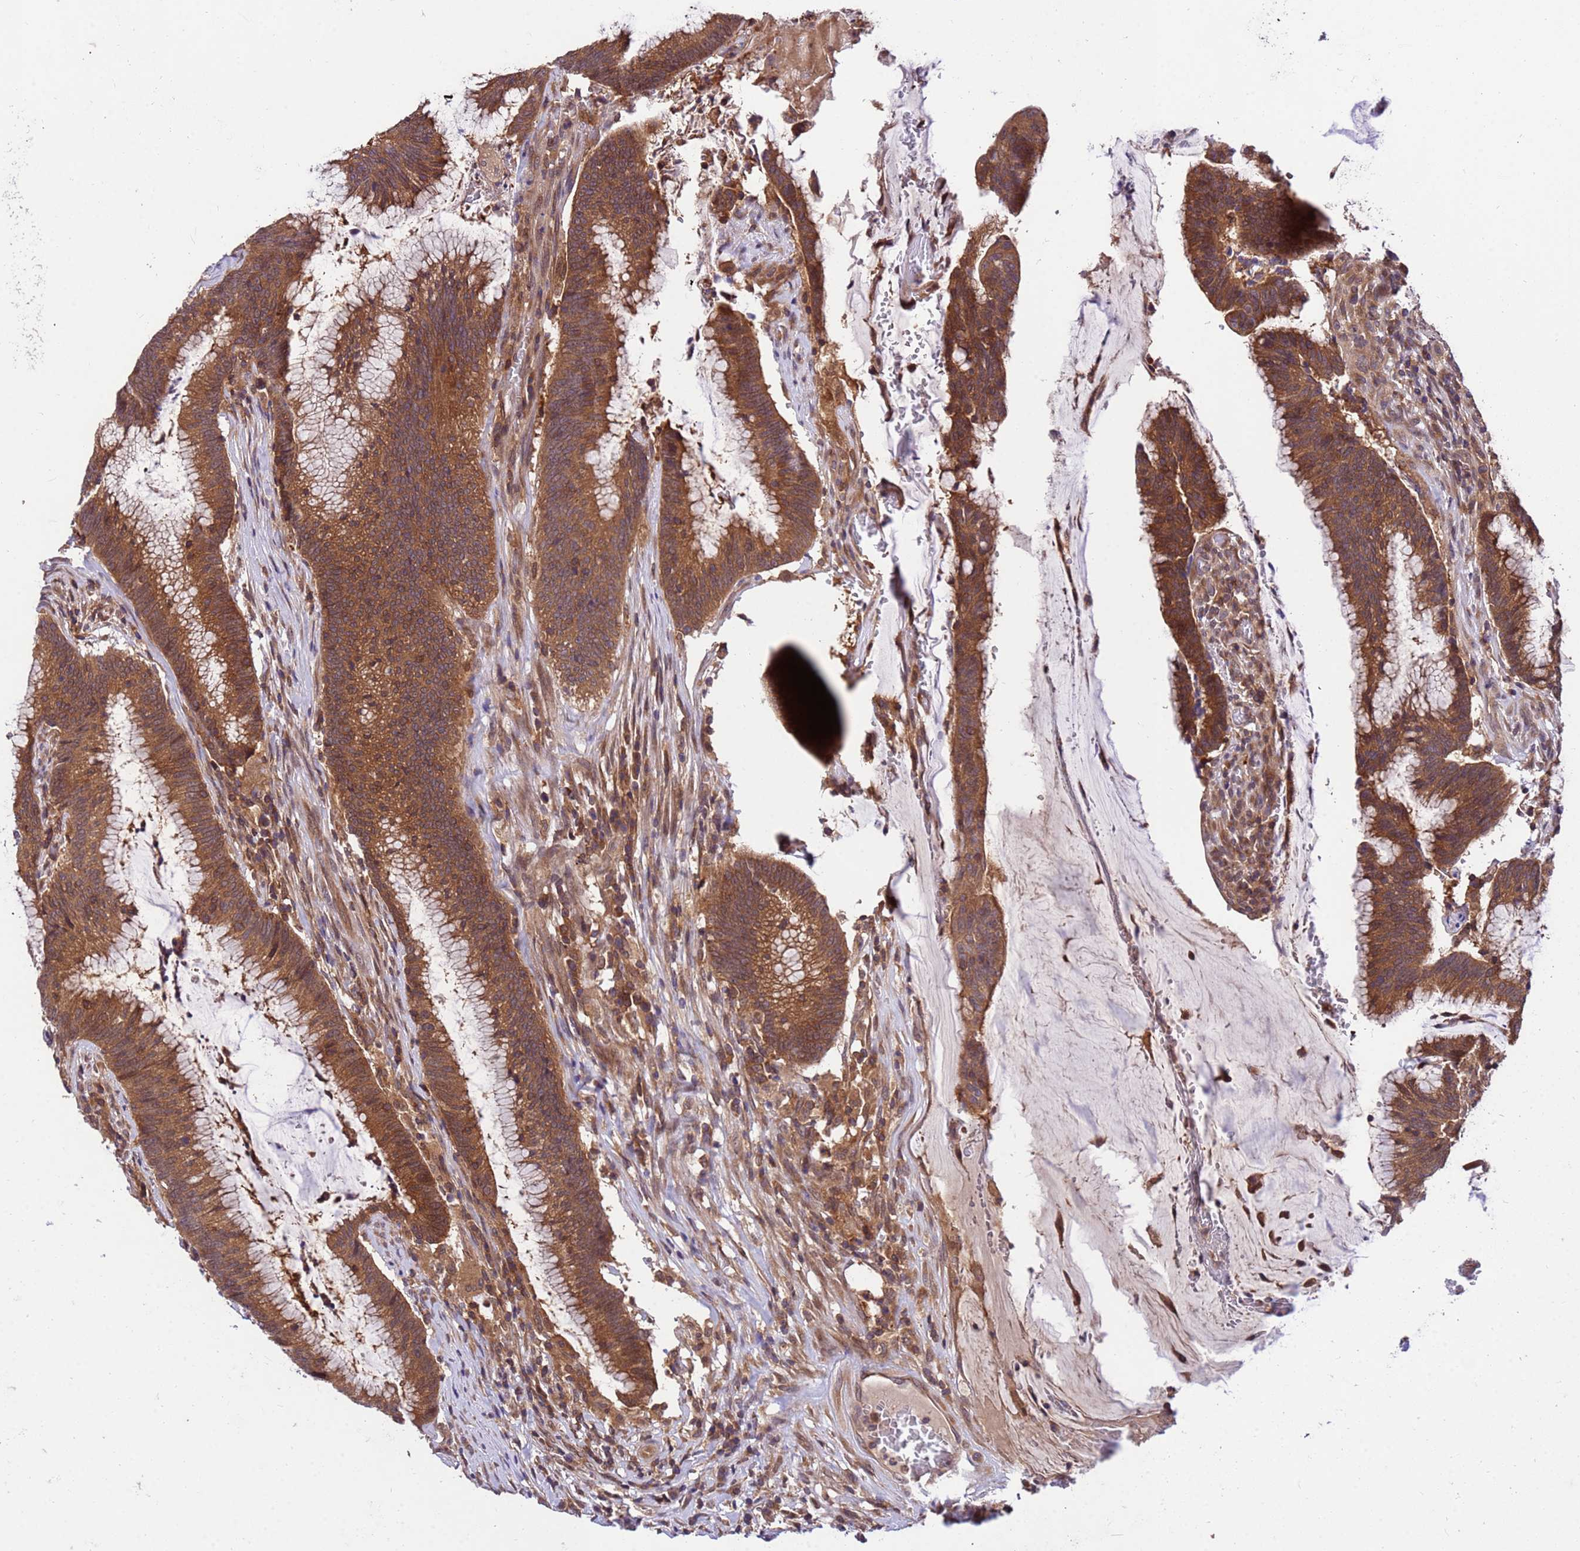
{"staining": {"intensity": "moderate", "quantity": ">75%", "location": "cytoplasmic/membranous"}, "tissue": "colorectal cancer", "cell_type": "Tumor cells", "image_type": "cancer", "snomed": [{"axis": "morphology", "description": "Adenocarcinoma, NOS"}, {"axis": "topography", "description": "Rectum"}], "caption": "Protein staining displays moderate cytoplasmic/membranous expression in approximately >75% of tumor cells in colorectal adenocarcinoma. (Brightfield microscopy of DAB IHC at high magnification).", "gene": "GET3", "patient": {"sex": "female", "age": 77}}